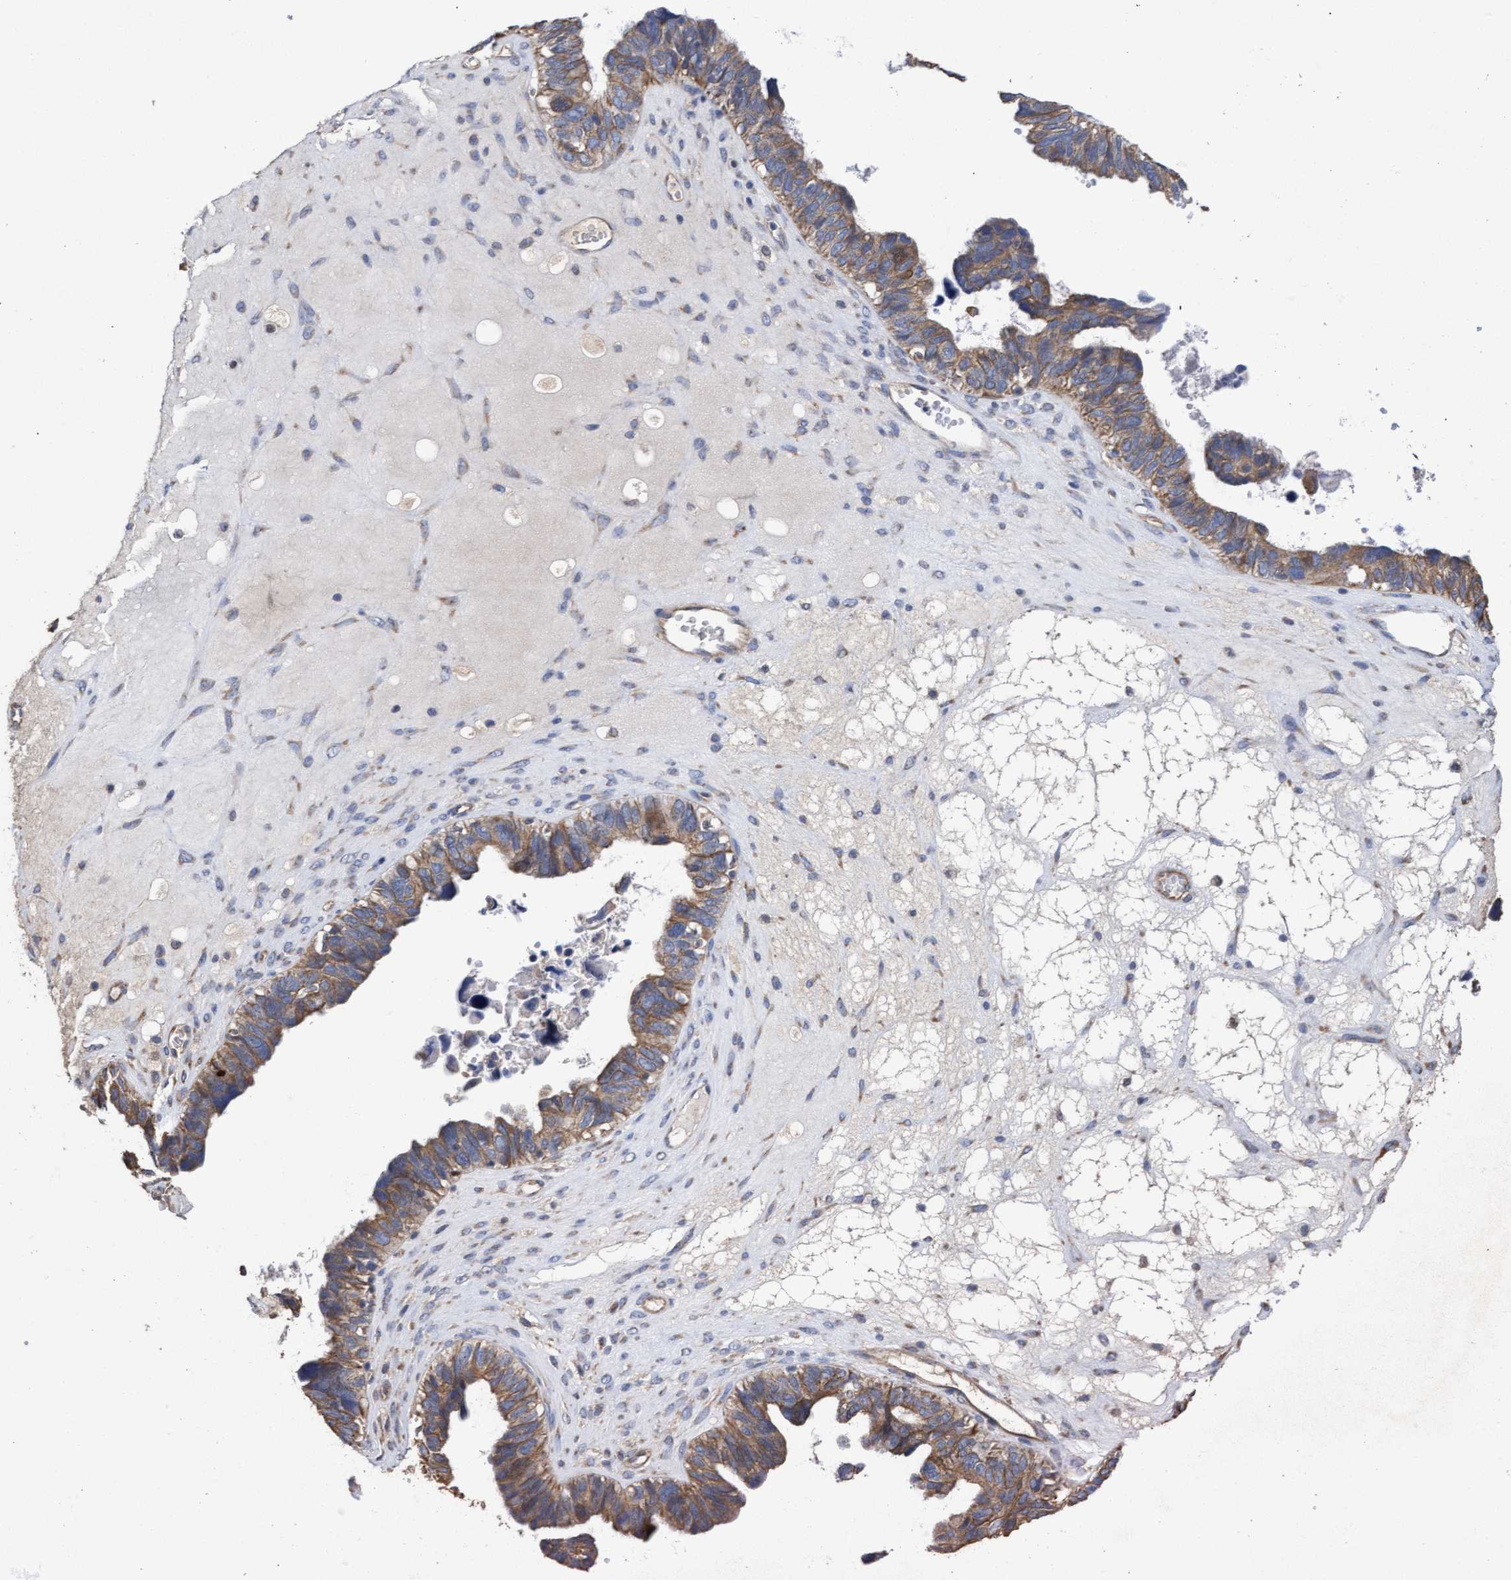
{"staining": {"intensity": "moderate", "quantity": ">75%", "location": "cytoplasmic/membranous"}, "tissue": "ovarian cancer", "cell_type": "Tumor cells", "image_type": "cancer", "snomed": [{"axis": "morphology", "description": "Cystadenocarcinoma, serous, NOS"}, {"axis": "topography", "description": "Ovary"}], "caption": "The immunohistochemical stain highlights moderate cytoplasmic/membranous staining in tumor cells of serous cystadenocarcinoma (ovarian) tissue. (IHC, brightfield microscopy, high magnification).", "gene": "MRPL38", "patient": {"sex": "female", "age": 79}}